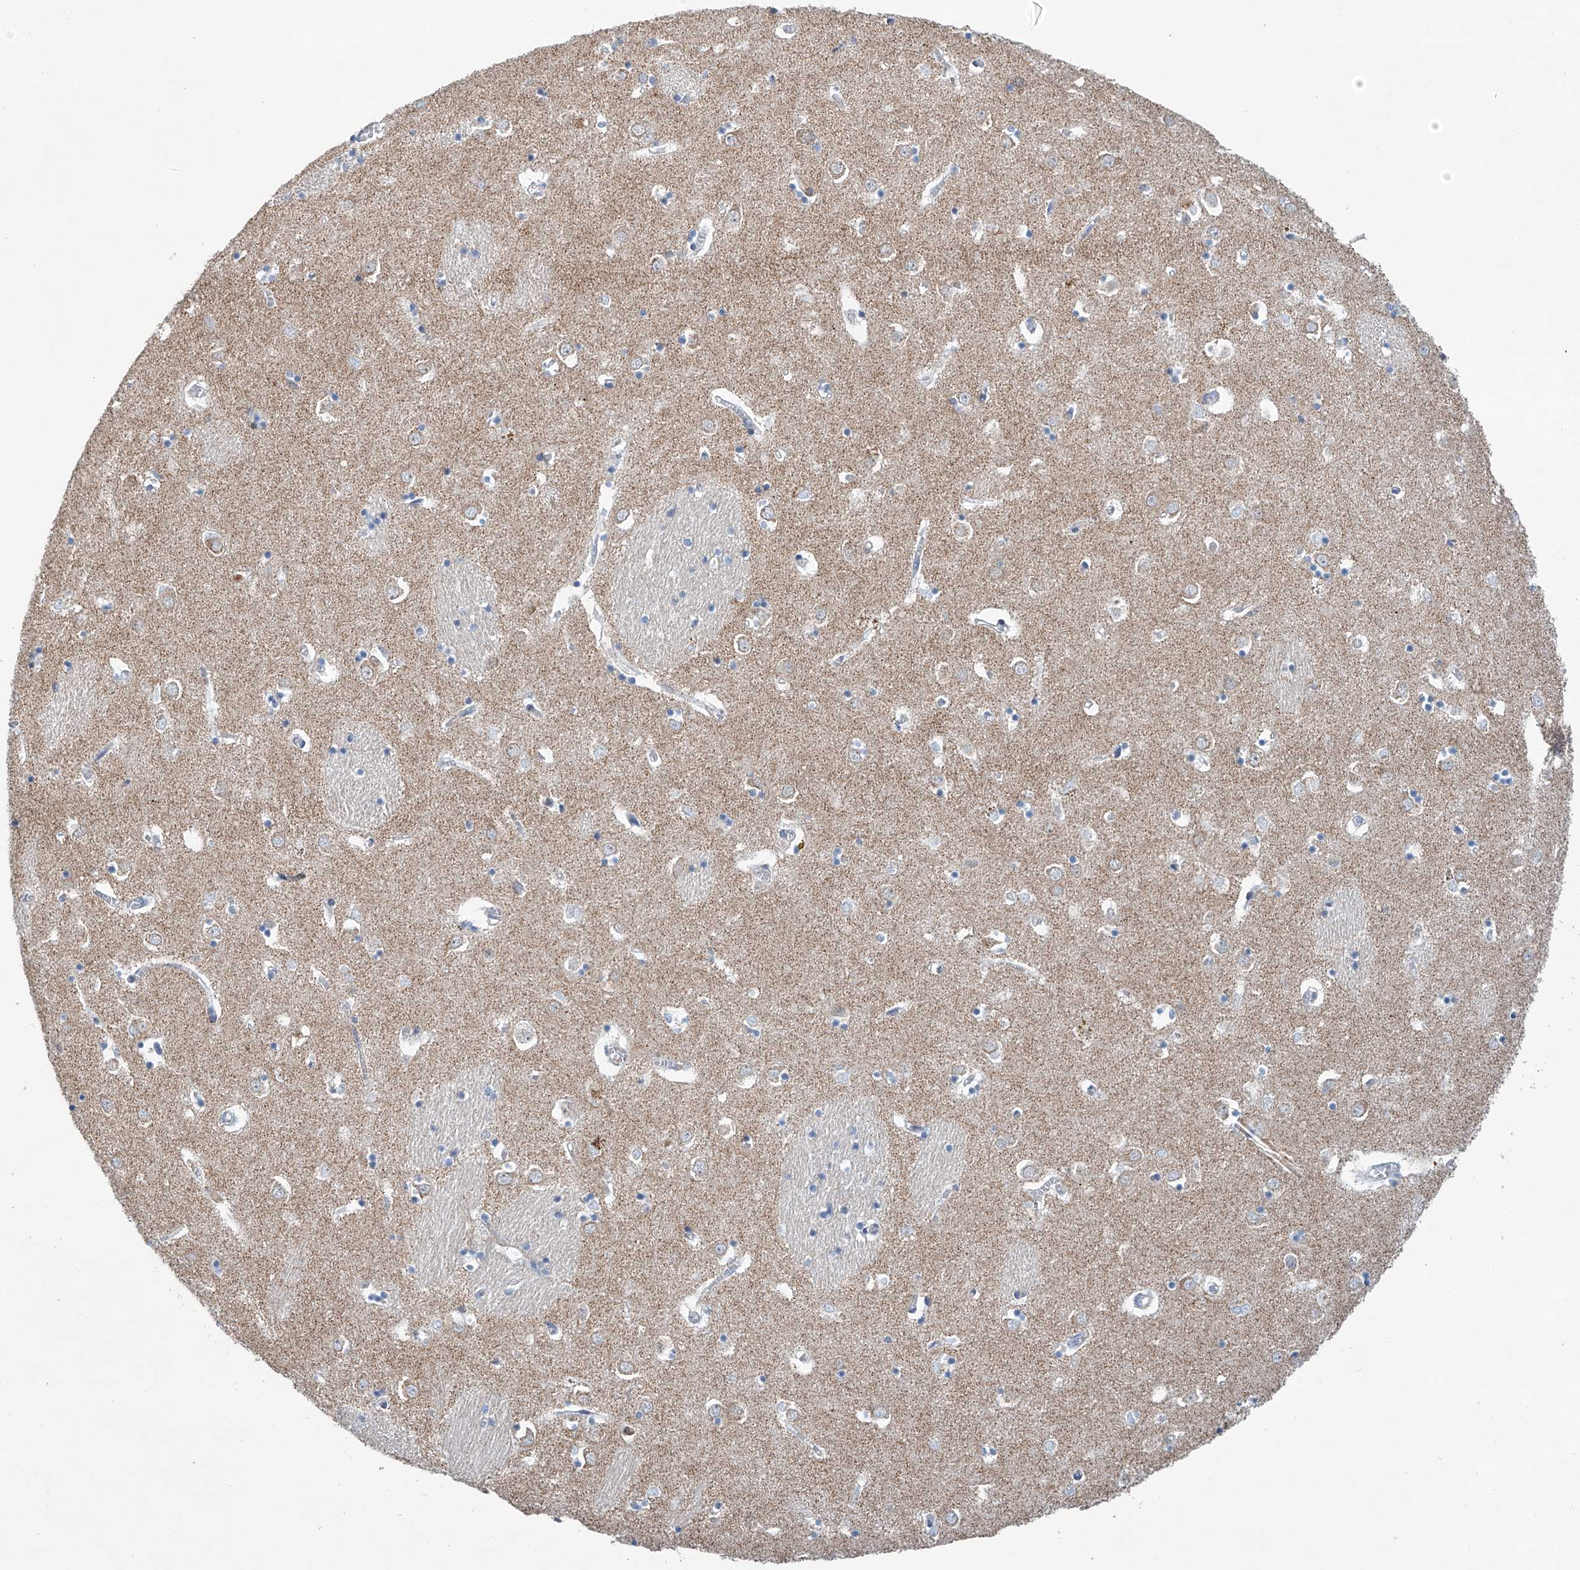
{"staining": {"intensity": "negative", "quantity": "none", "location": "none"}, "tissue": "caudate", "cell_type": "Glial cells", "image_type": "normal", "snomed": [{"axis": "morphology", "description": "Normal tissue, NOS"}, {"axis": "topography", "description": "Lateral ventricle wall"}], "caption": "Immunohistochemistry (IHC) of normal human caudate demonstrates no staining in glial cells.", "gene": "KLF15", "patient": {"sex": "male", "age": 70}}